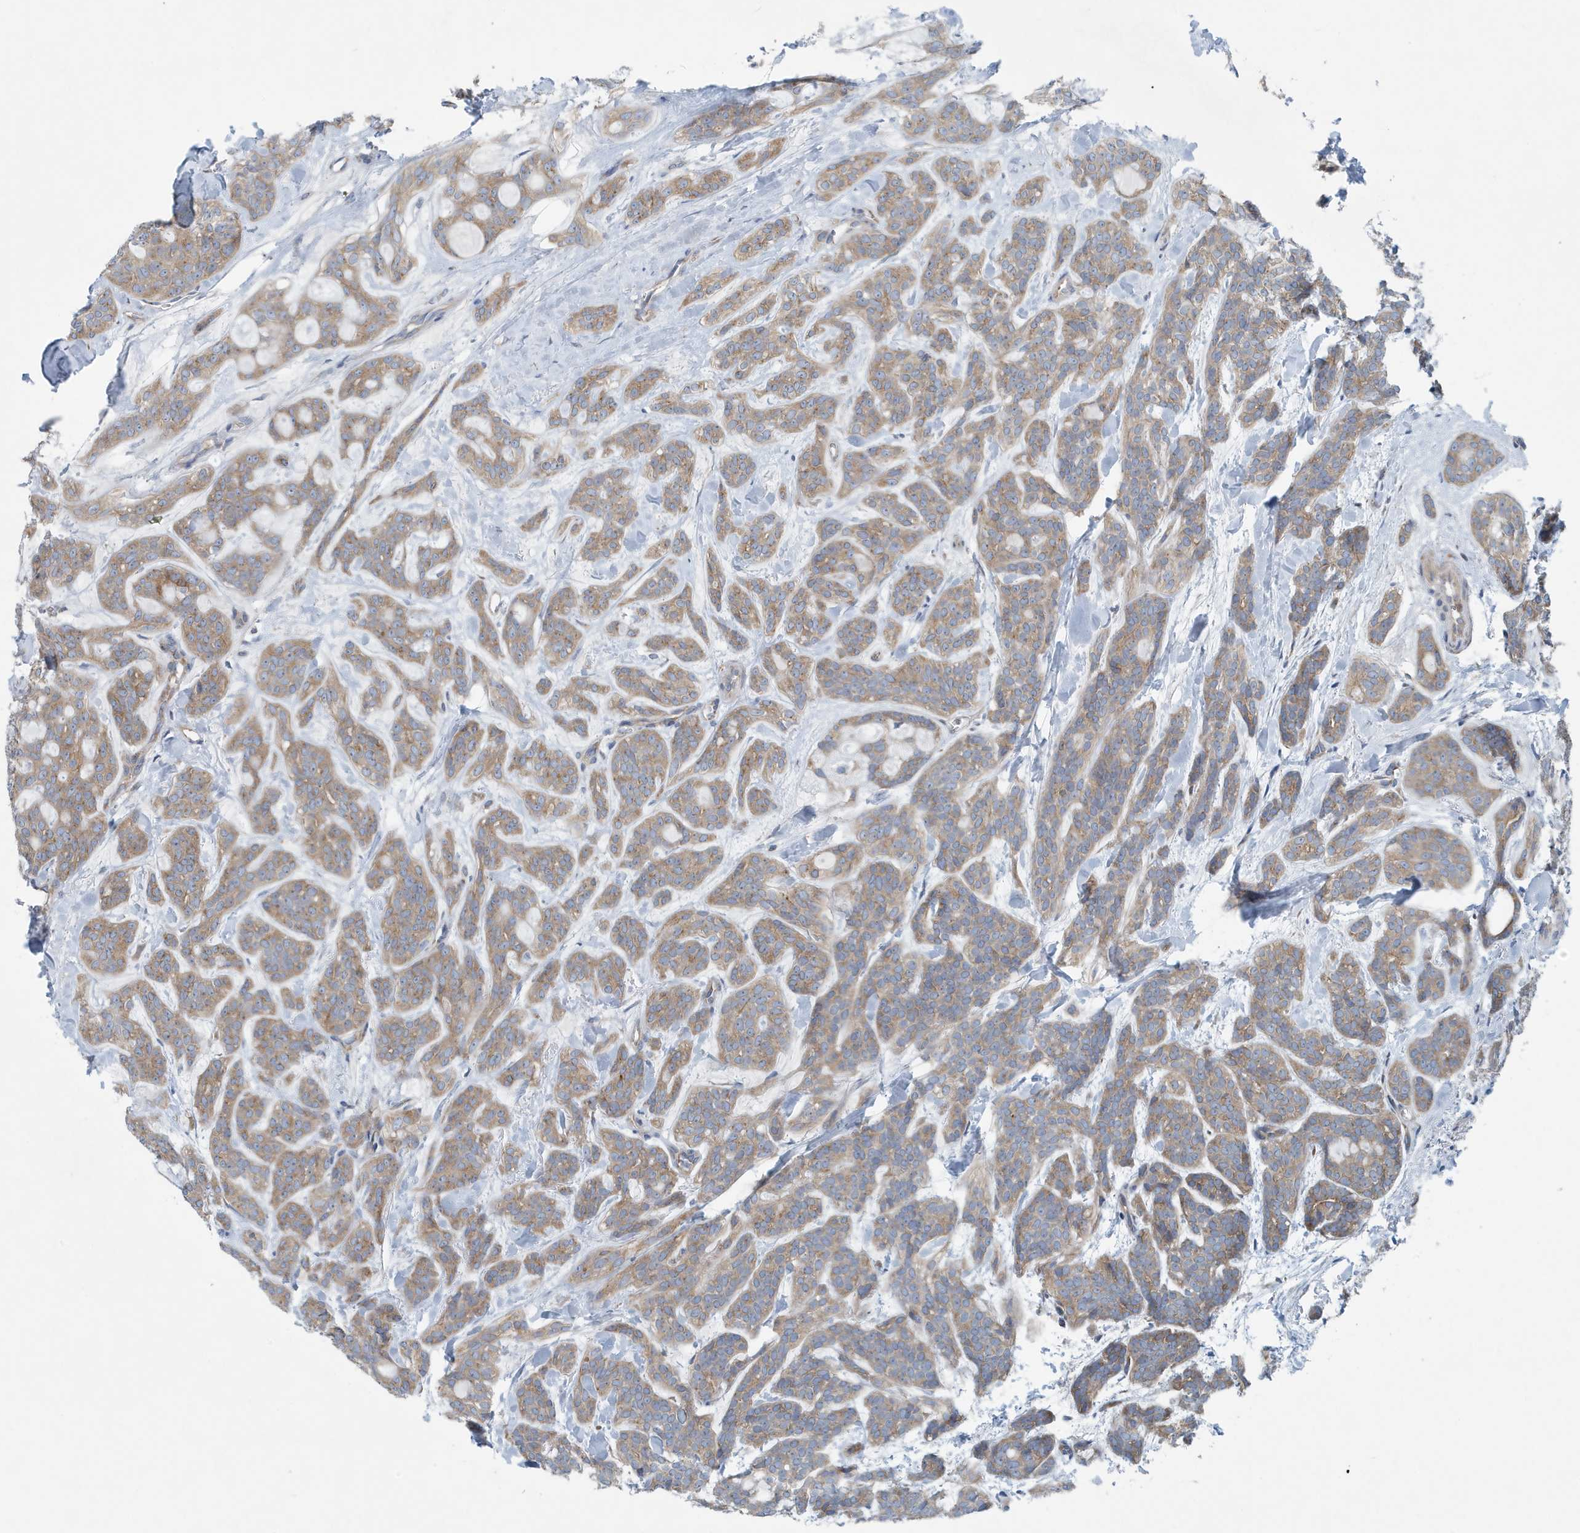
{"staining": {"intensity": "moderate", "quantity": ">75%", "location": "cytoplasmic/membranous"}, "tissue": "head and neck cancer", "cell_type": "Tumor cells", "image_type": "cancer", "snomed": [{"axis": "morphology", "description": "Adenocarcinoma, NOS"}, {"axis": "topography", "description": "Head-Neck"}], "caption": "Immunohistochemistry (DAB (3,3'-diaminobenzidine)) staining of head and neck cancer displays moderate cytoplasmic/membranous protein staining in approximately >75% of tumor cells.", "gene": "PPM1M", "patient": {"sex": "male", "age": 66}}